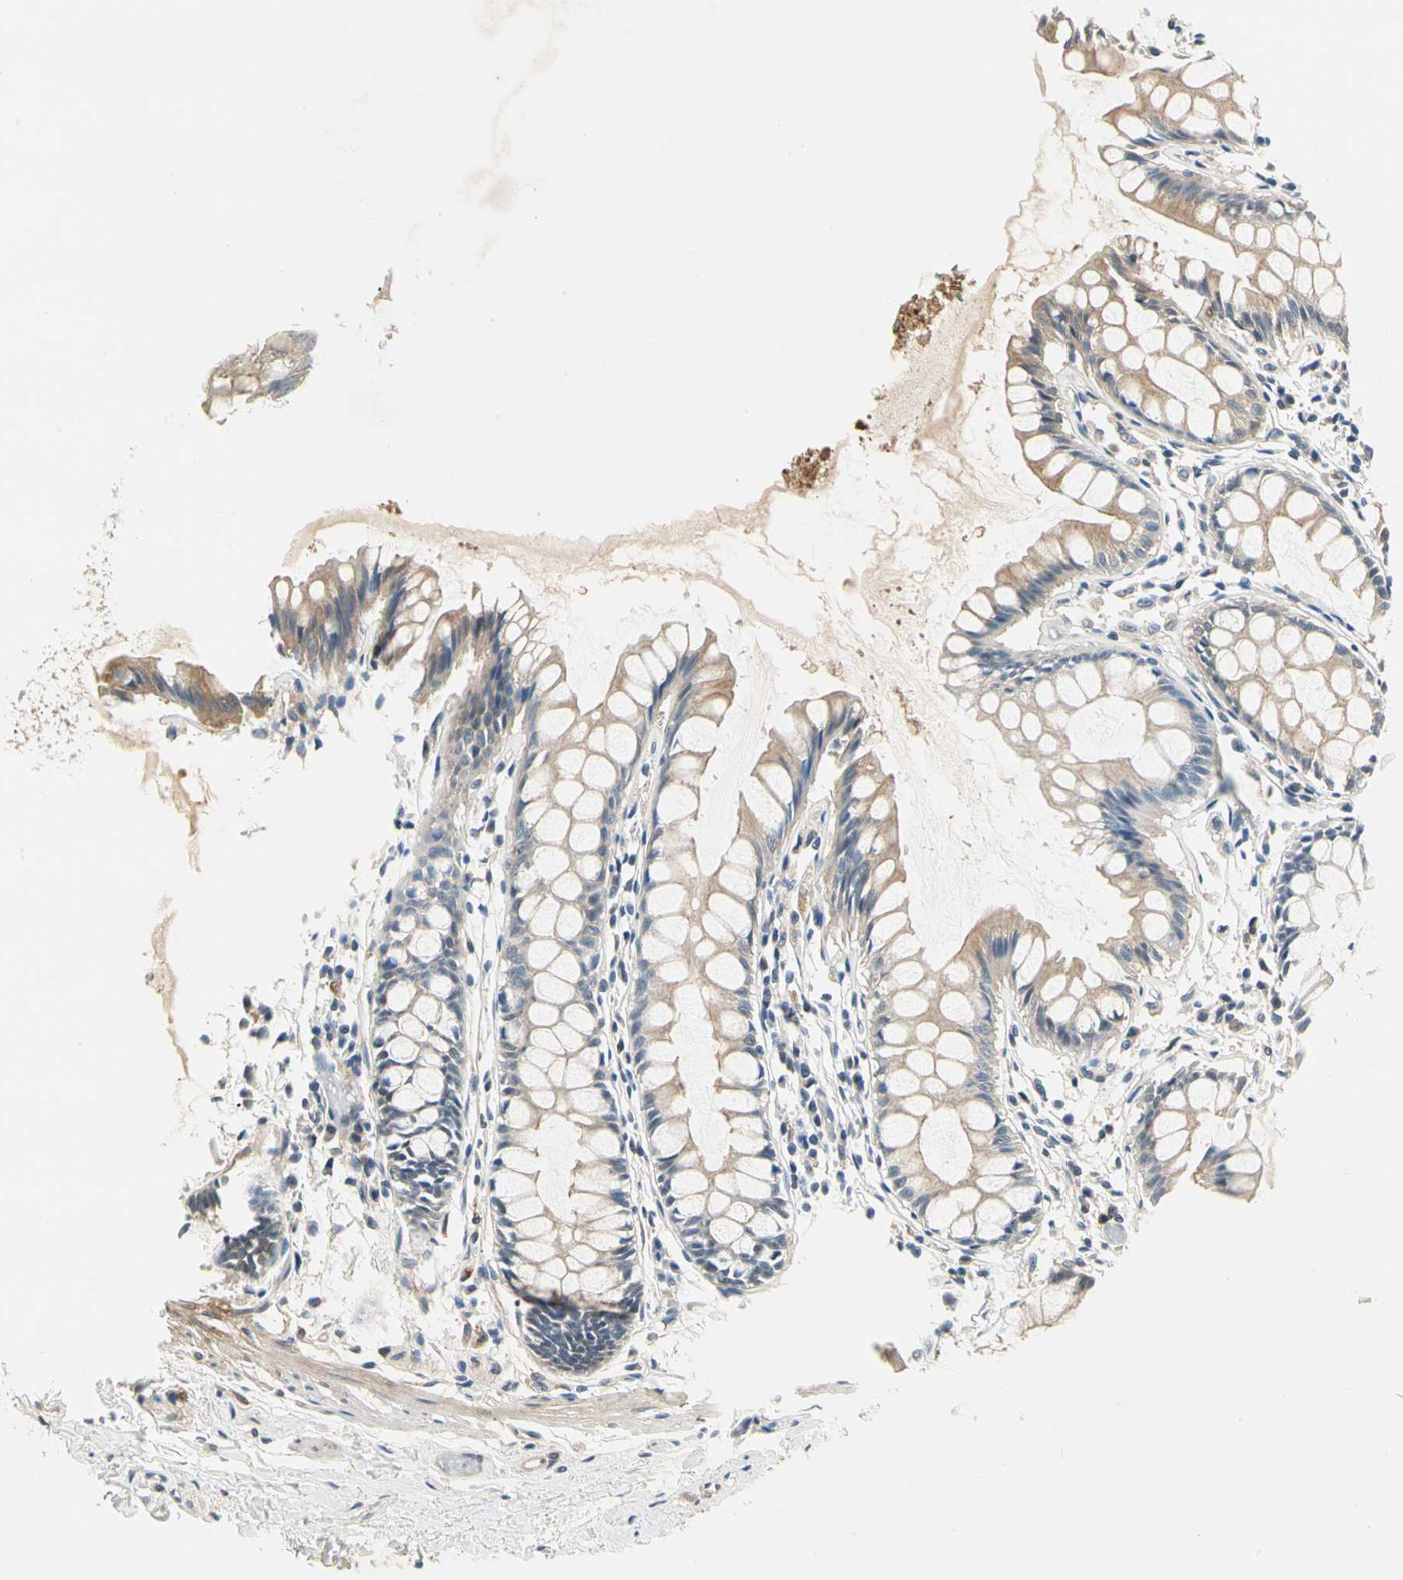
{"staining": {"intensity": "moderate", "quantity": ">75%", "location": "cytoplasmic/membranous"}, "tissue": "rectum", "cell_type": "Glandular cells", "image_type": "normal", "snomed": [{"axis": "morphology", "description": "Normal tissue, NOS"}, {"axis": "topography", "description": "Rectum"}], "caption": "Normal rectum reveals moderate cytoplasmic/membranous staining in approximately >75% of glandular cells, visualized by immunohistochemistry.", "gene": "ROCK2", "patient": {"sex": "male", "age": 86}}